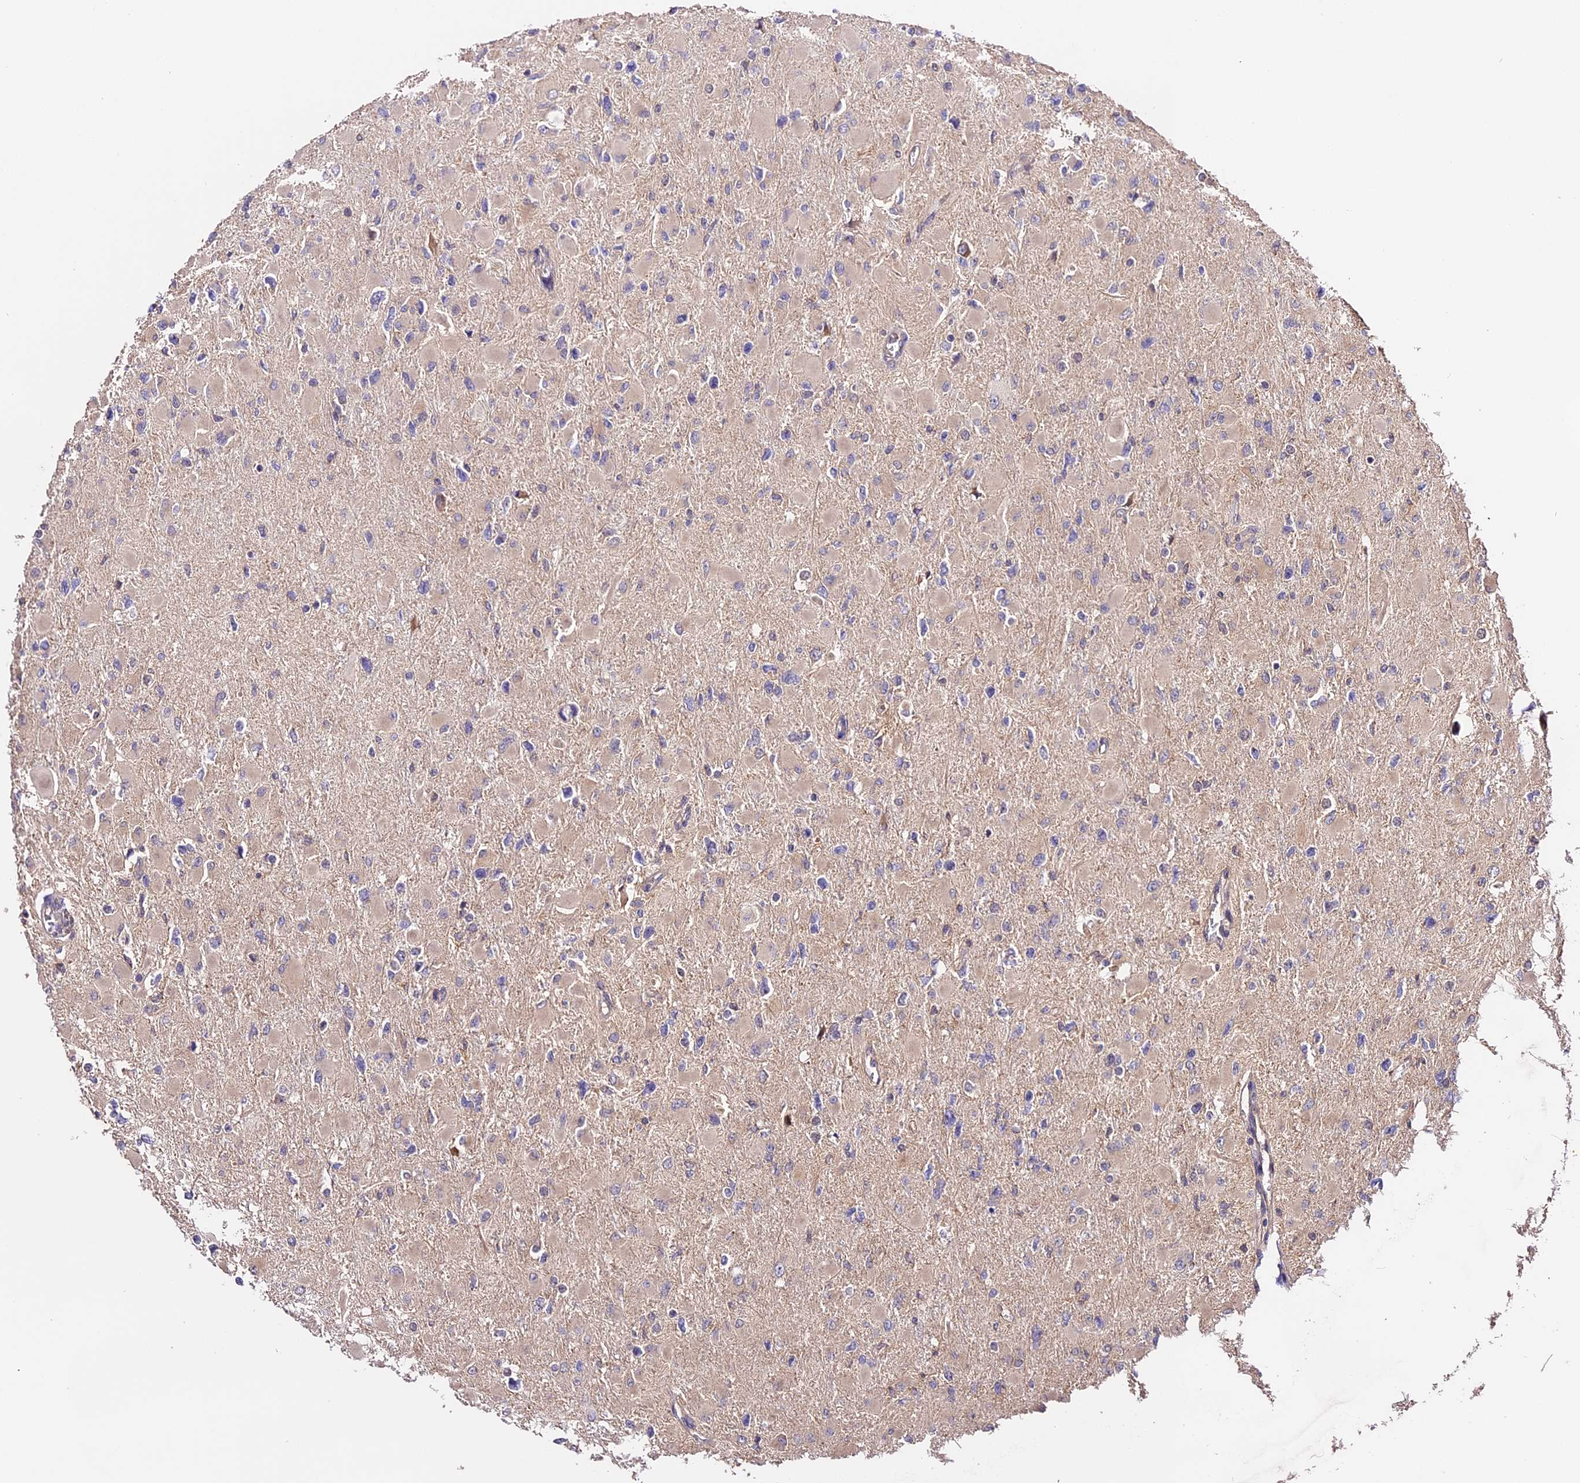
{"staining": {"intensity": "negative", "quantity": "none", "location": "none"}, "tissue": "glioma", "cell_type": "Tumor cells", "image_type": "cancer", "snomed": [{"axis": "morphology", "description": "Glioma, malignant, High grade"}, {"axis": "topography", "description": "Cerebral cortex"}], "caption": "There is no significant positivity in tumor cells of malignant glioma (high-grade).", "gene": "CES3", "patient": {"sex": "female", "age": 36}}